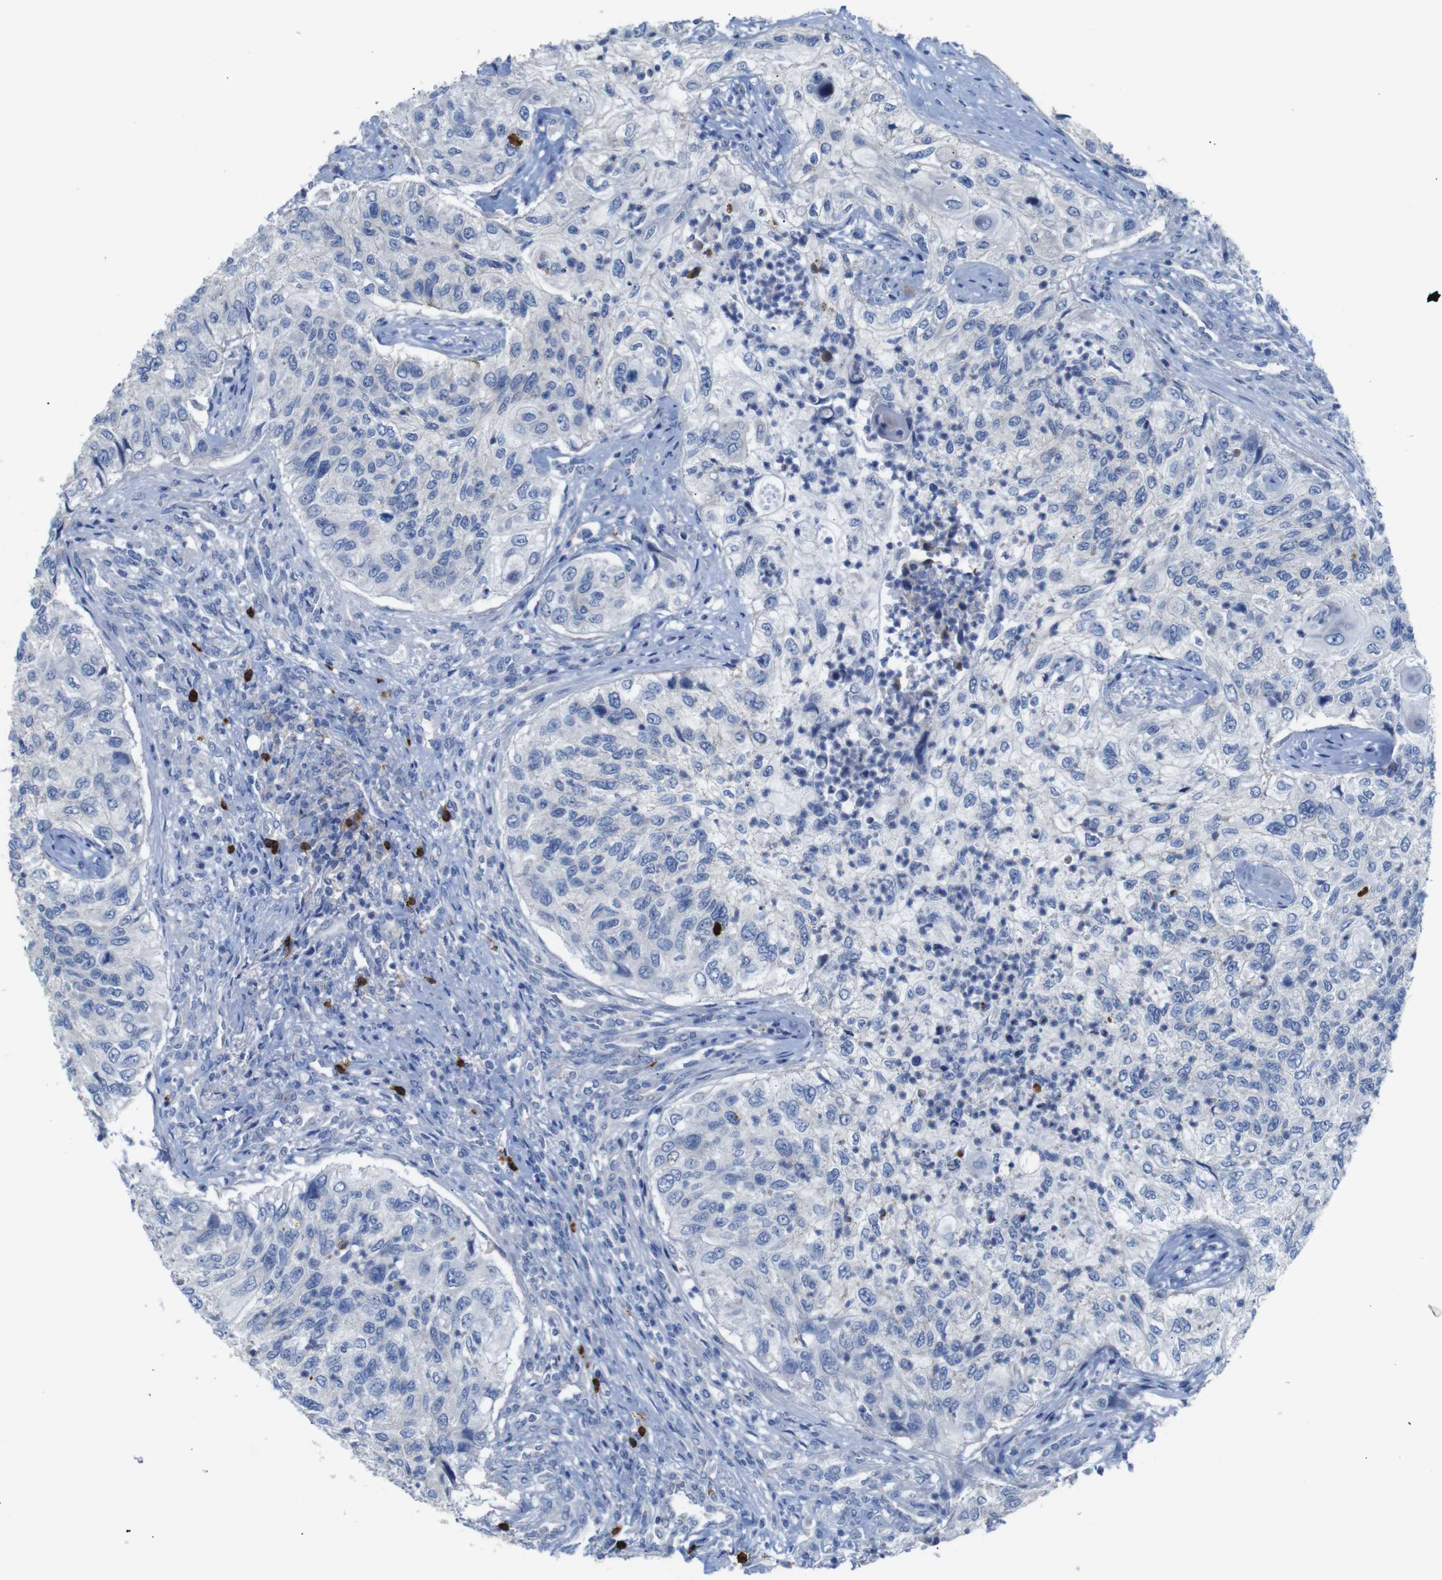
{"staining": {"intensity": "negative", "quantity": "none", "location": "none"}, "tissue": "urothelial cancer", "cell_type": "Tumor cells", "image_type": "cancer", "snomed": [{"axis": "morphology", "description": "Urothelial carcinoma, High grade"}, {"axis": "topography", "description": "Urinary bladder"}], "caption": "A photomicrograph of human urothelial cancer is negative for staining in tumor cells. (DAB immunohistochemistry with hematoxylin counter stain).", "gene": "ALOX15", "patient": {"sex": "female", "age": 60}}